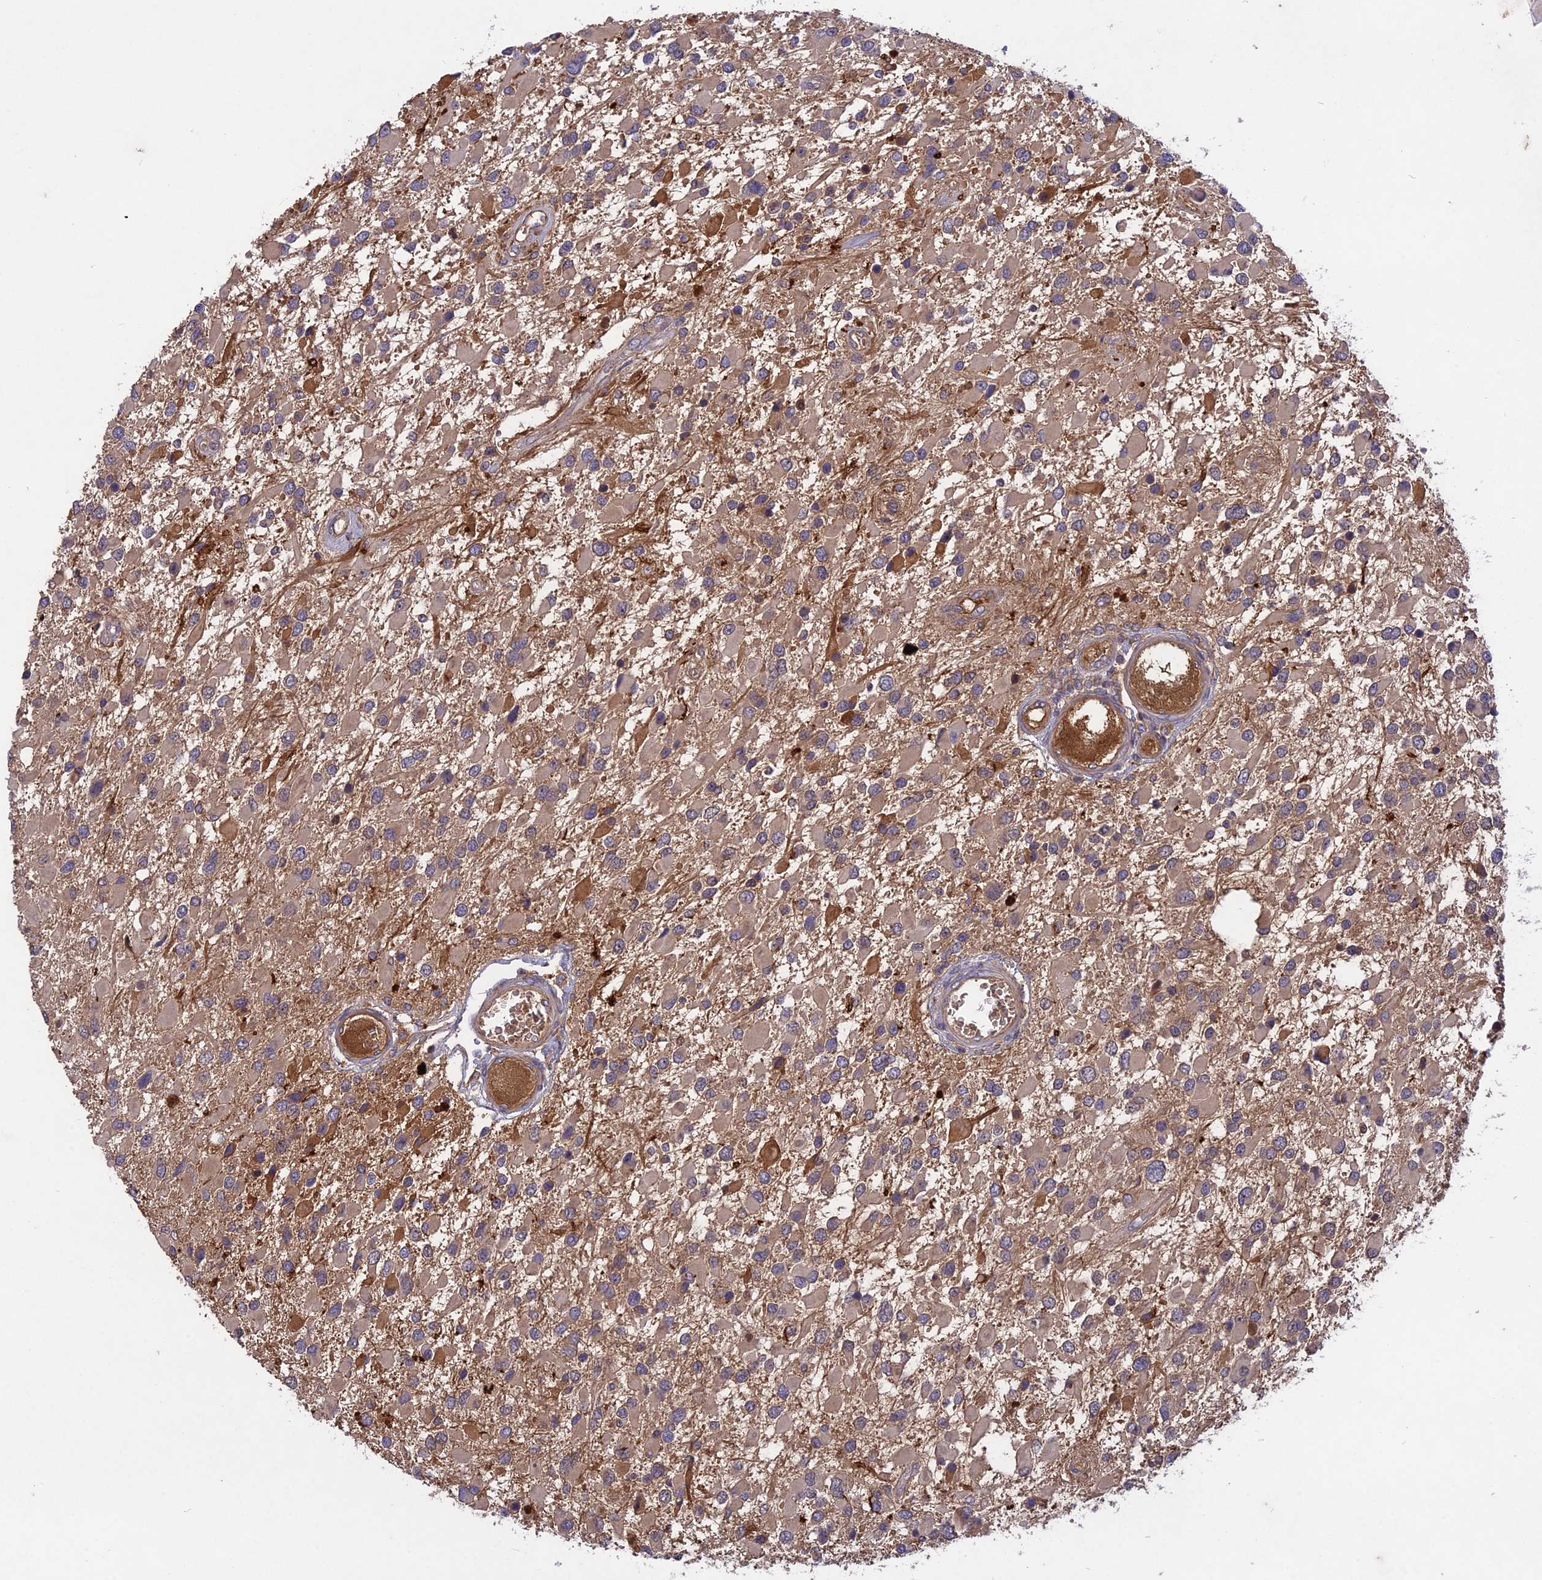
{"staining": {"intensity": "weak", "quantity": ">75%", "location": "cytoplasmic/membranous"}, "tissue": "glioma", "cell_type": "Tumor cells", "image_type": "cancer", "snomed": [{"axis": "morphology", "description": "Glioma, malignant, High grade"}, {"axis": "topography", "description": "Brain"}], "caption": "Glioma tissue demonstrates weak cytoplasmic/membranous expression in about >75% of tumor cells", "gene": "ADO", "patient": {"sex": "male", "age": 53}}